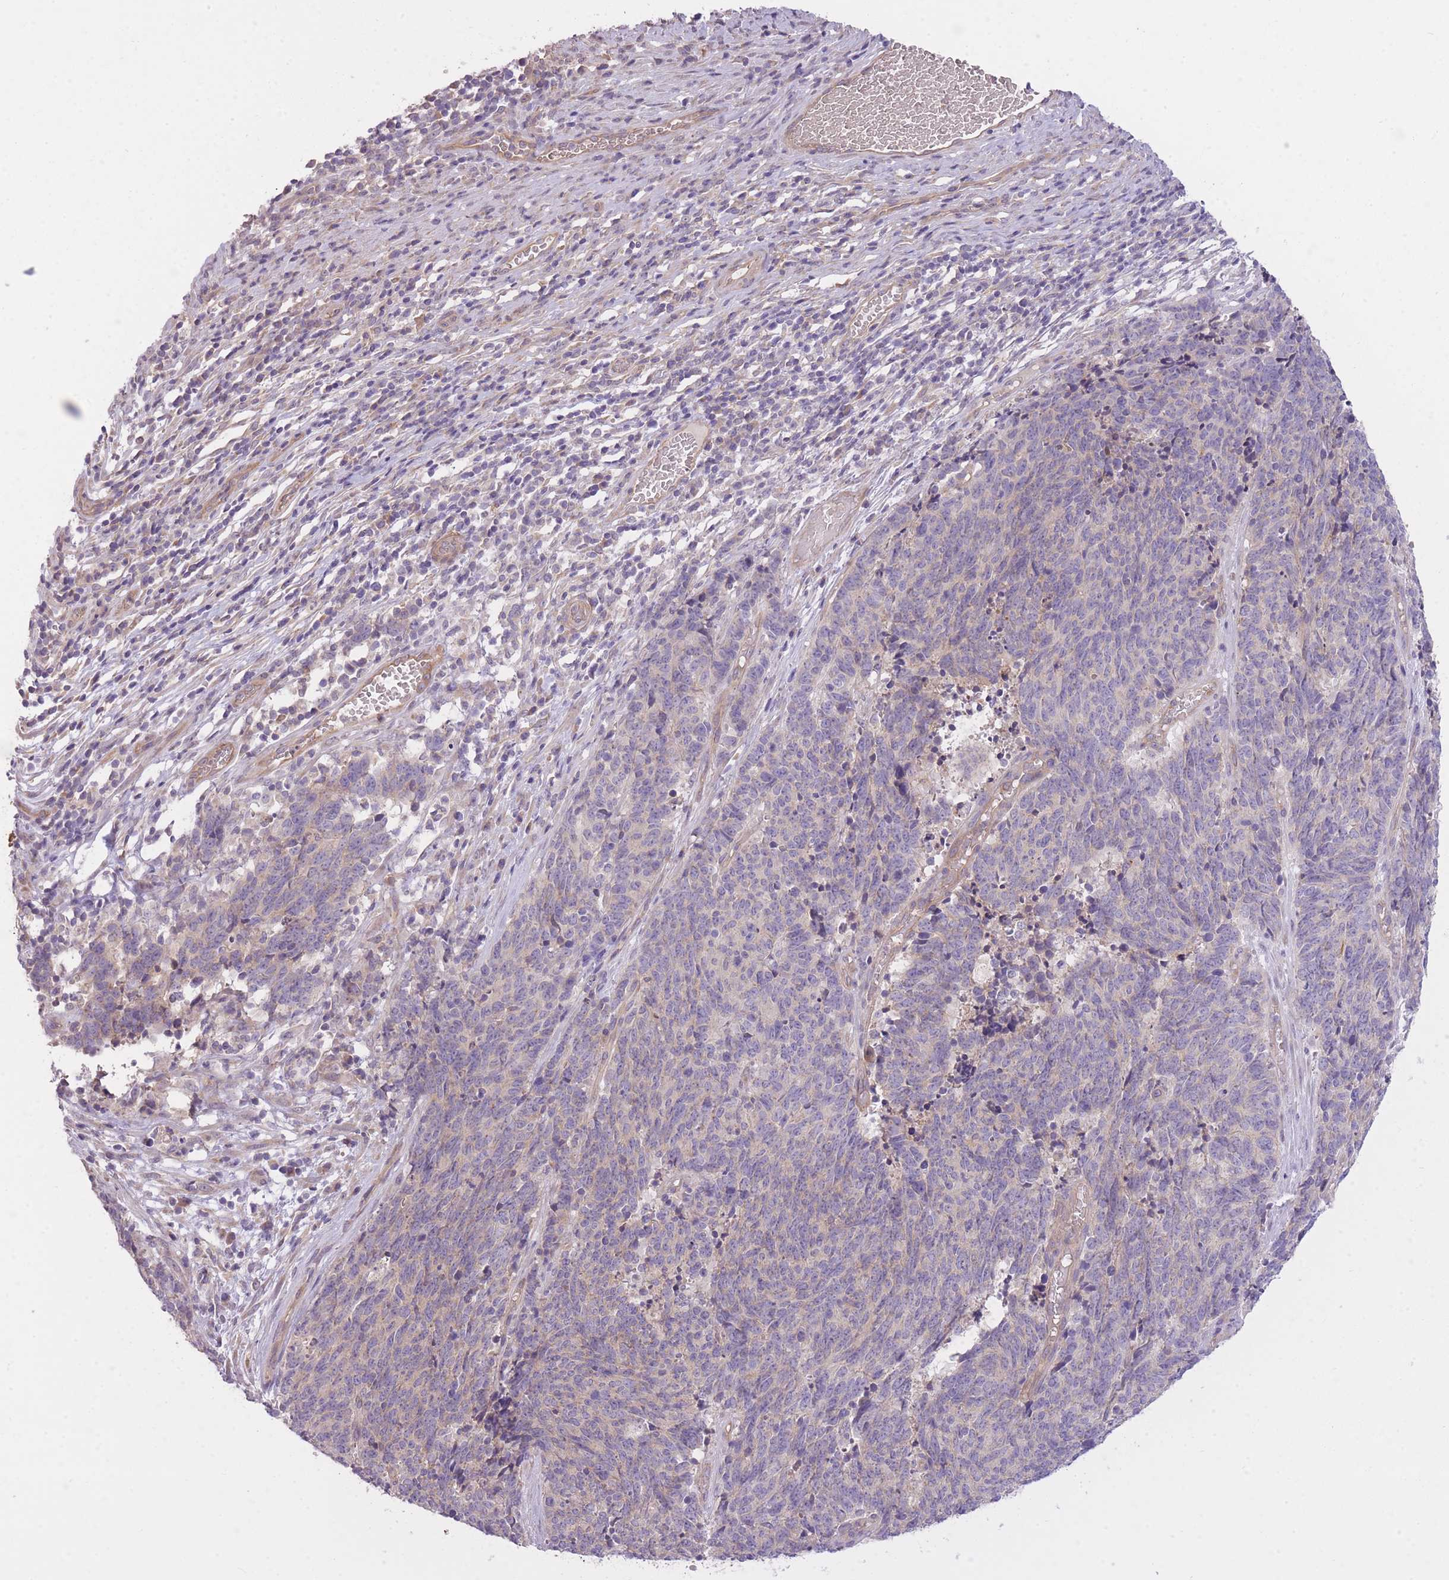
{"staining": {"intensity": "negative", "quantity": "none", "location": "none"}, "tissue": "cervical cancer", "cell_type": "Tumor cells", "image_type": "cancer", "snomed": [{"axis": "morphology", "description": "Squamous cell carcinoma, NOS"}, {"axis": "topography", "description": "Cervix"}], "caption": "This is an immunohistochemistry micrograph of cervical cancer. There is no staining in tumor cells.", "gene": "REV1", "patient": {"sex": "female", "age": 29}}